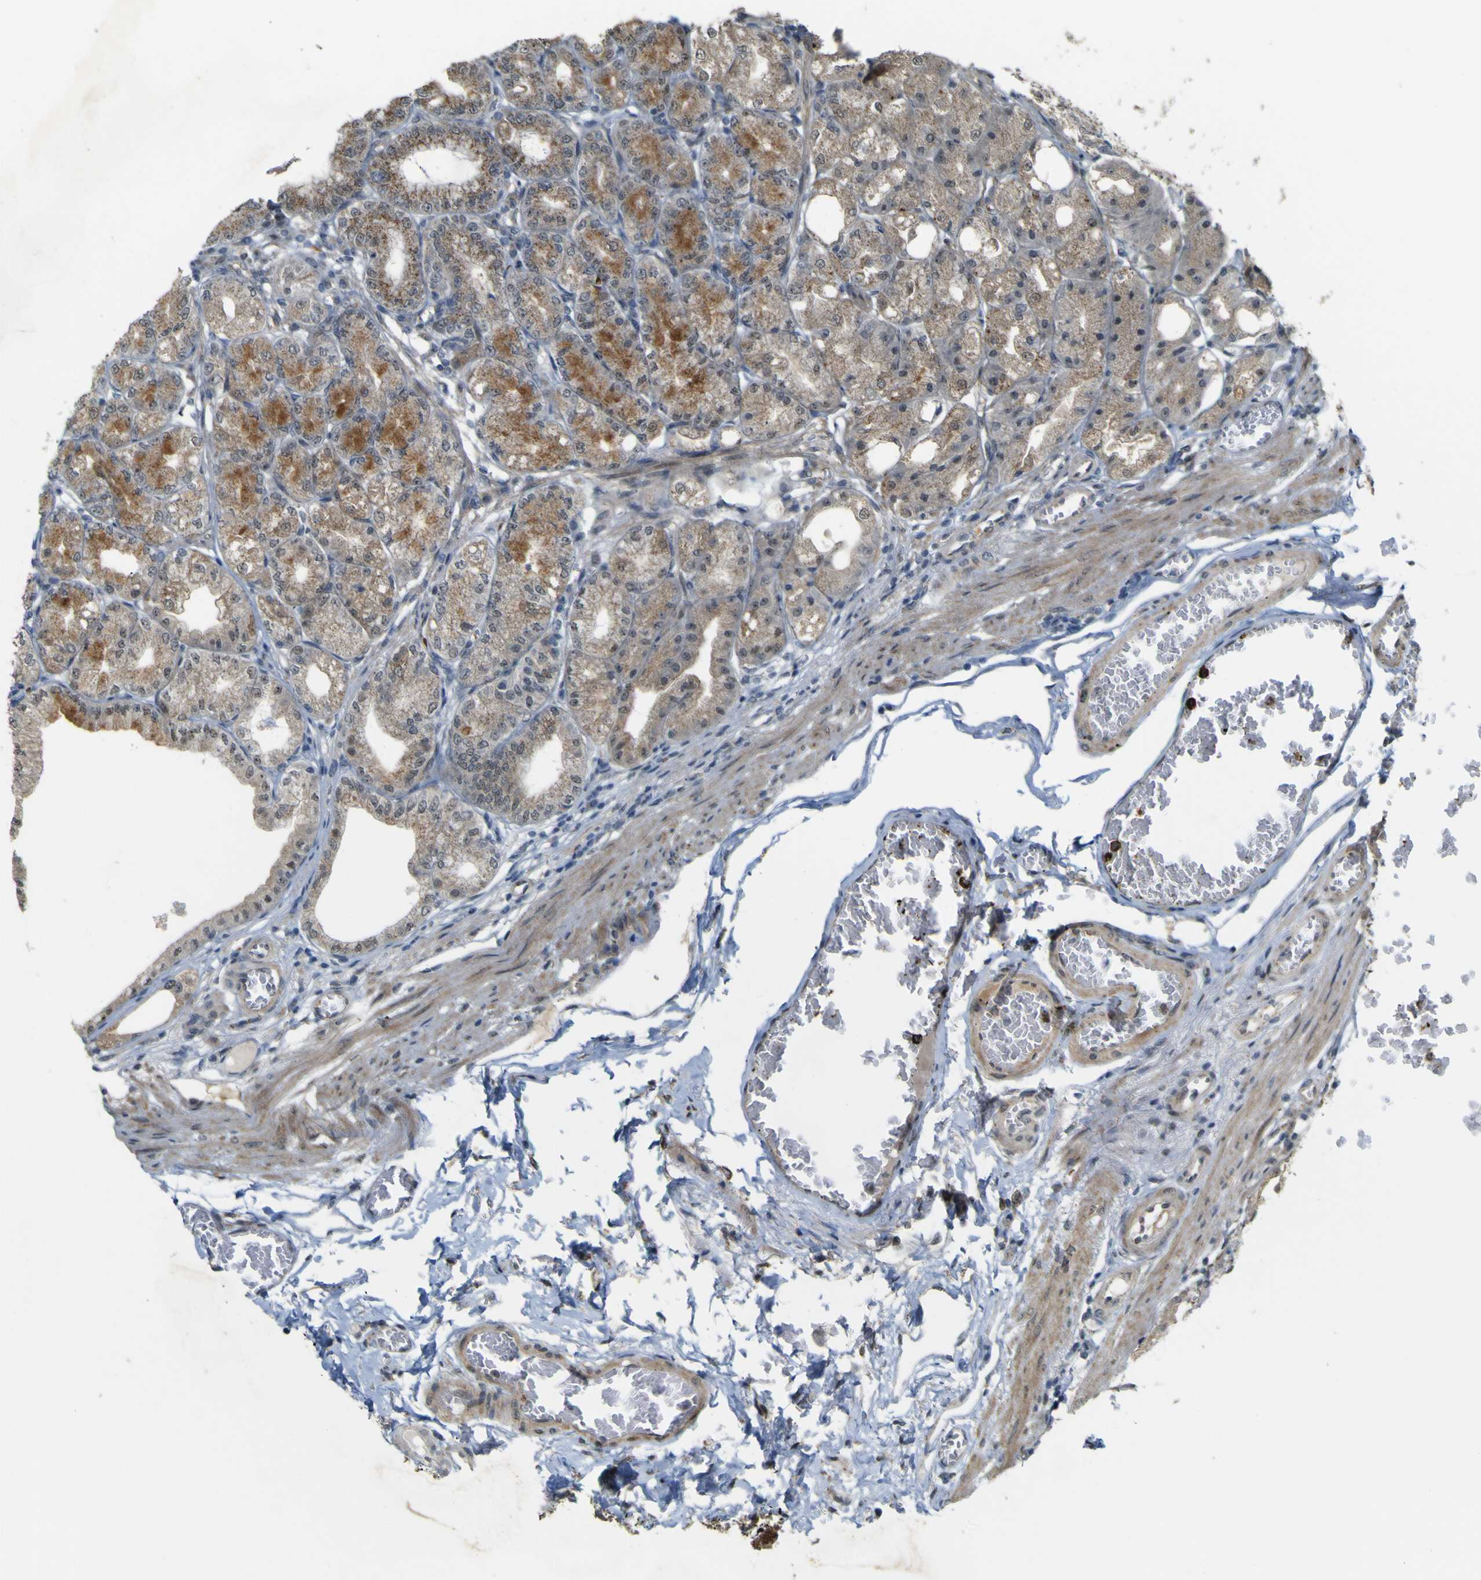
{"staining": {"intensity": "strong", "quantity": ">75%", "location": "cytoplasmic/membranous,nuclear"}, "tissue": "stomach", "cell_type": "Glandular cells", "image_type": "normal", "snomed": [{"axis": "morphology", "description": "Normal tissue, NOS"}, {"axis": "topography", "description": "Stomach, lower"}], "caption": "Immunohistochemistry photomicrograph of normal stomach: human stomach stained using immunohistochemistry (IHC) displays high levels of strong protein expression localized specifically in the cytoplasmic/membranous,nuclear of glandular cells, appearing as a cytoplasmic/membranous,nuclear brown color.", "gene": "ACBD5", "patient": {"sex": "male", "age": 71}}